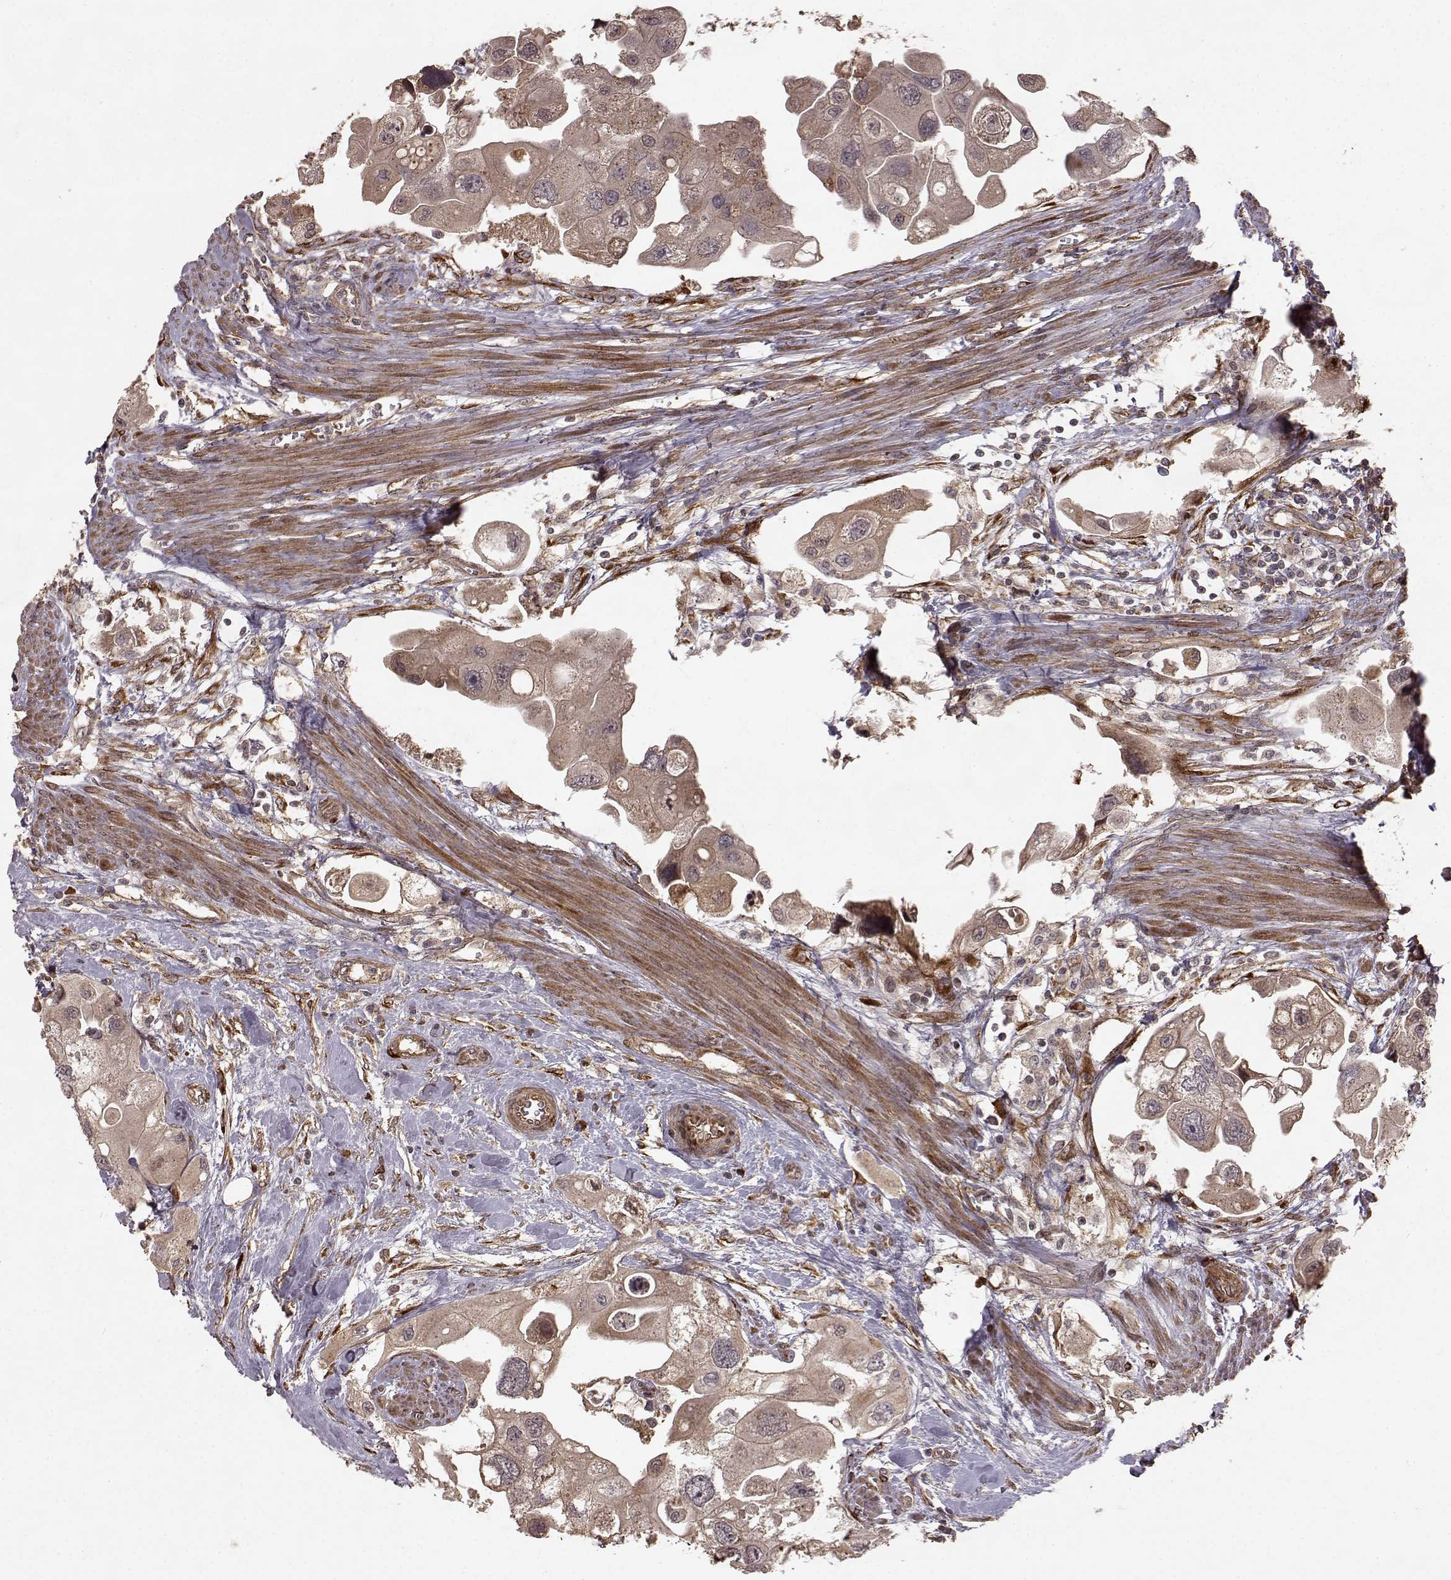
{"staining": {"intensity": "moderate", "quantity": "<25%", "location": "cytoplasmic/membranous"}, "tissue": "urothelial cancer", "cell_type": "Tumor cells", "image_type": "cancer", "snomed": [{"axis": "morphology", "description": "Urothelial carcinoma, High grade"}, {"axis": "topography", "description": "Urinary bladder"}], "caption": "Urothelial cancer stained with immunohistochemistry (IHC) reveals moderate cytoplasmic/membranous staining in approximately <25% of tumor cells.", "gene": "FSTL1", "patient": {"sex": "male", "age": 59}}